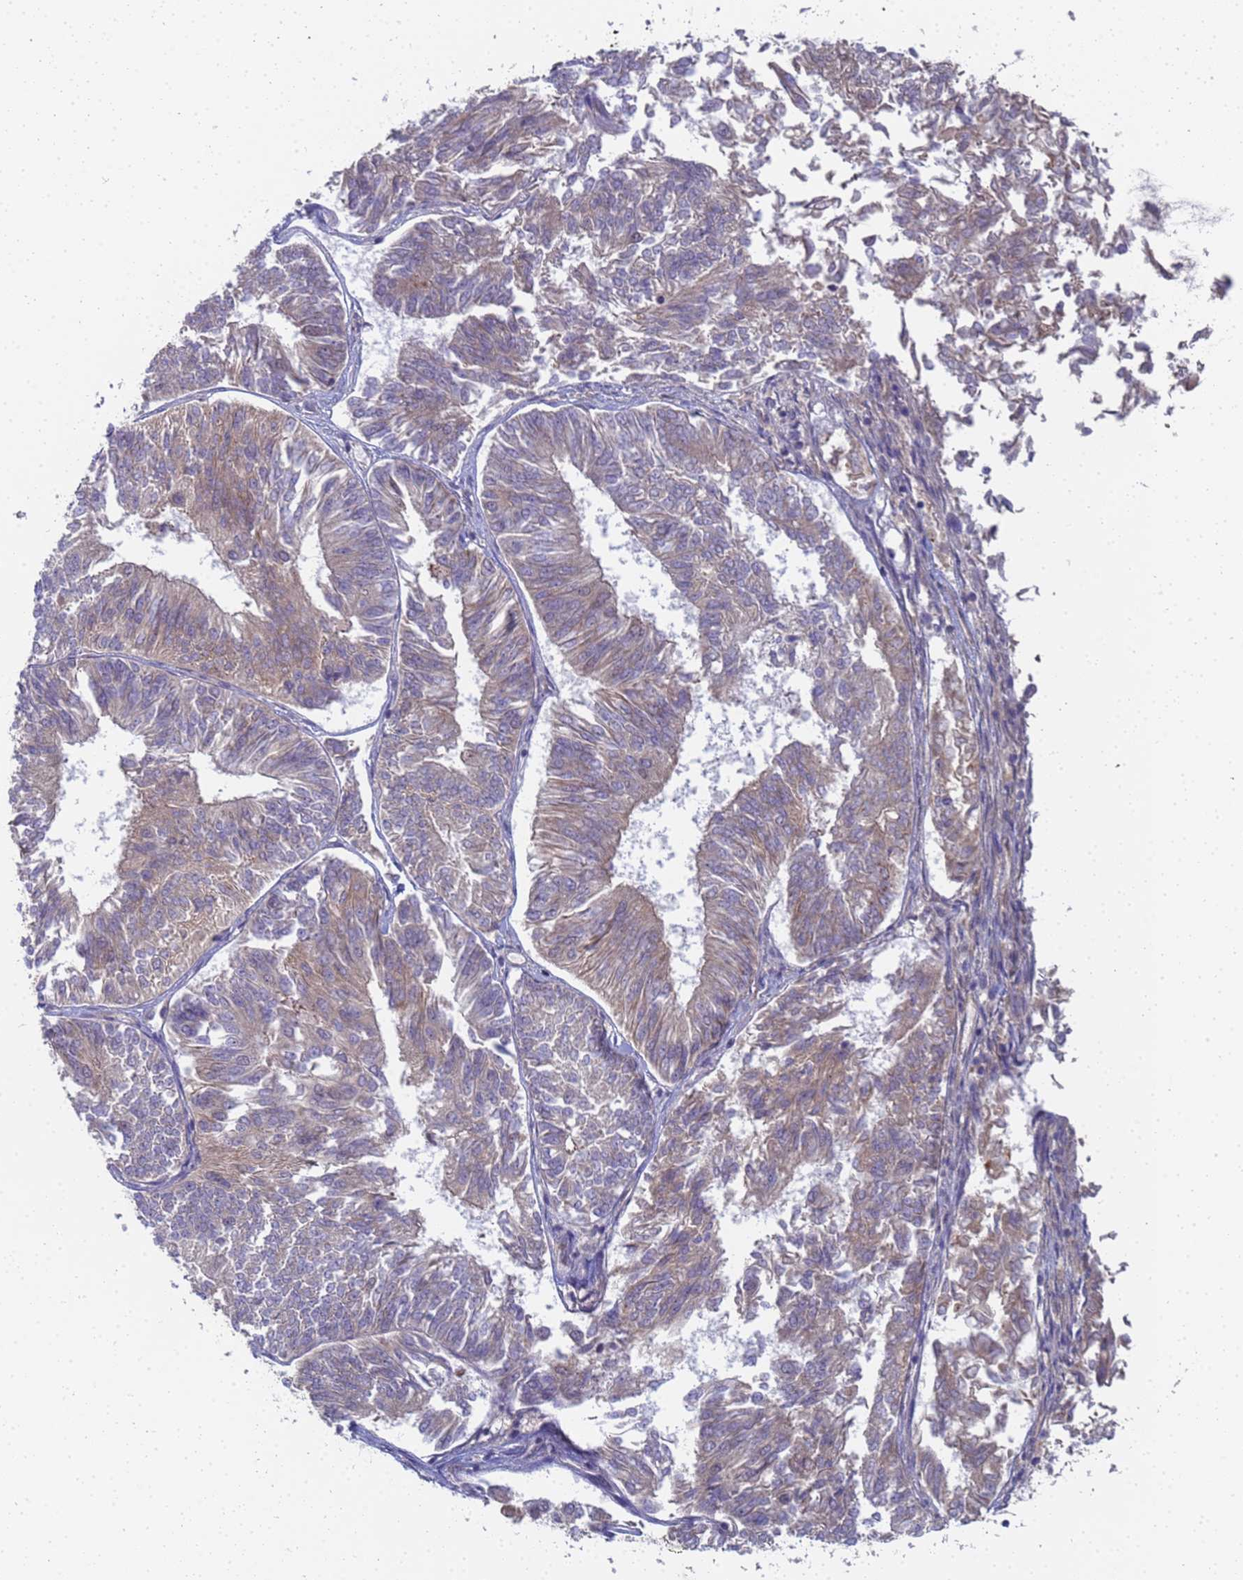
{"staining": {"intensity": "weak", "quantity": "25%-75%", "location": "cytoplasmic/membranous"}, "tissue": "endometrial cancer", "cell_type": "Tumor cells", "image_type": "cancer", "snomed": [{"axis": "morphology", "description": "Adenocarcinoma, NOS"}, {"axis": "topography", "description": "Endometrium"}], "caption": "An IHC histopathology image of neoplastic tissue is shown. Protein staining in brown shows weak cytoplasmic/membranous positivity in adenocarcinoma (endometrial) within tumor cells.", "gene": "SHARPIN", "patient": {"sex": "female", "age": 58}}